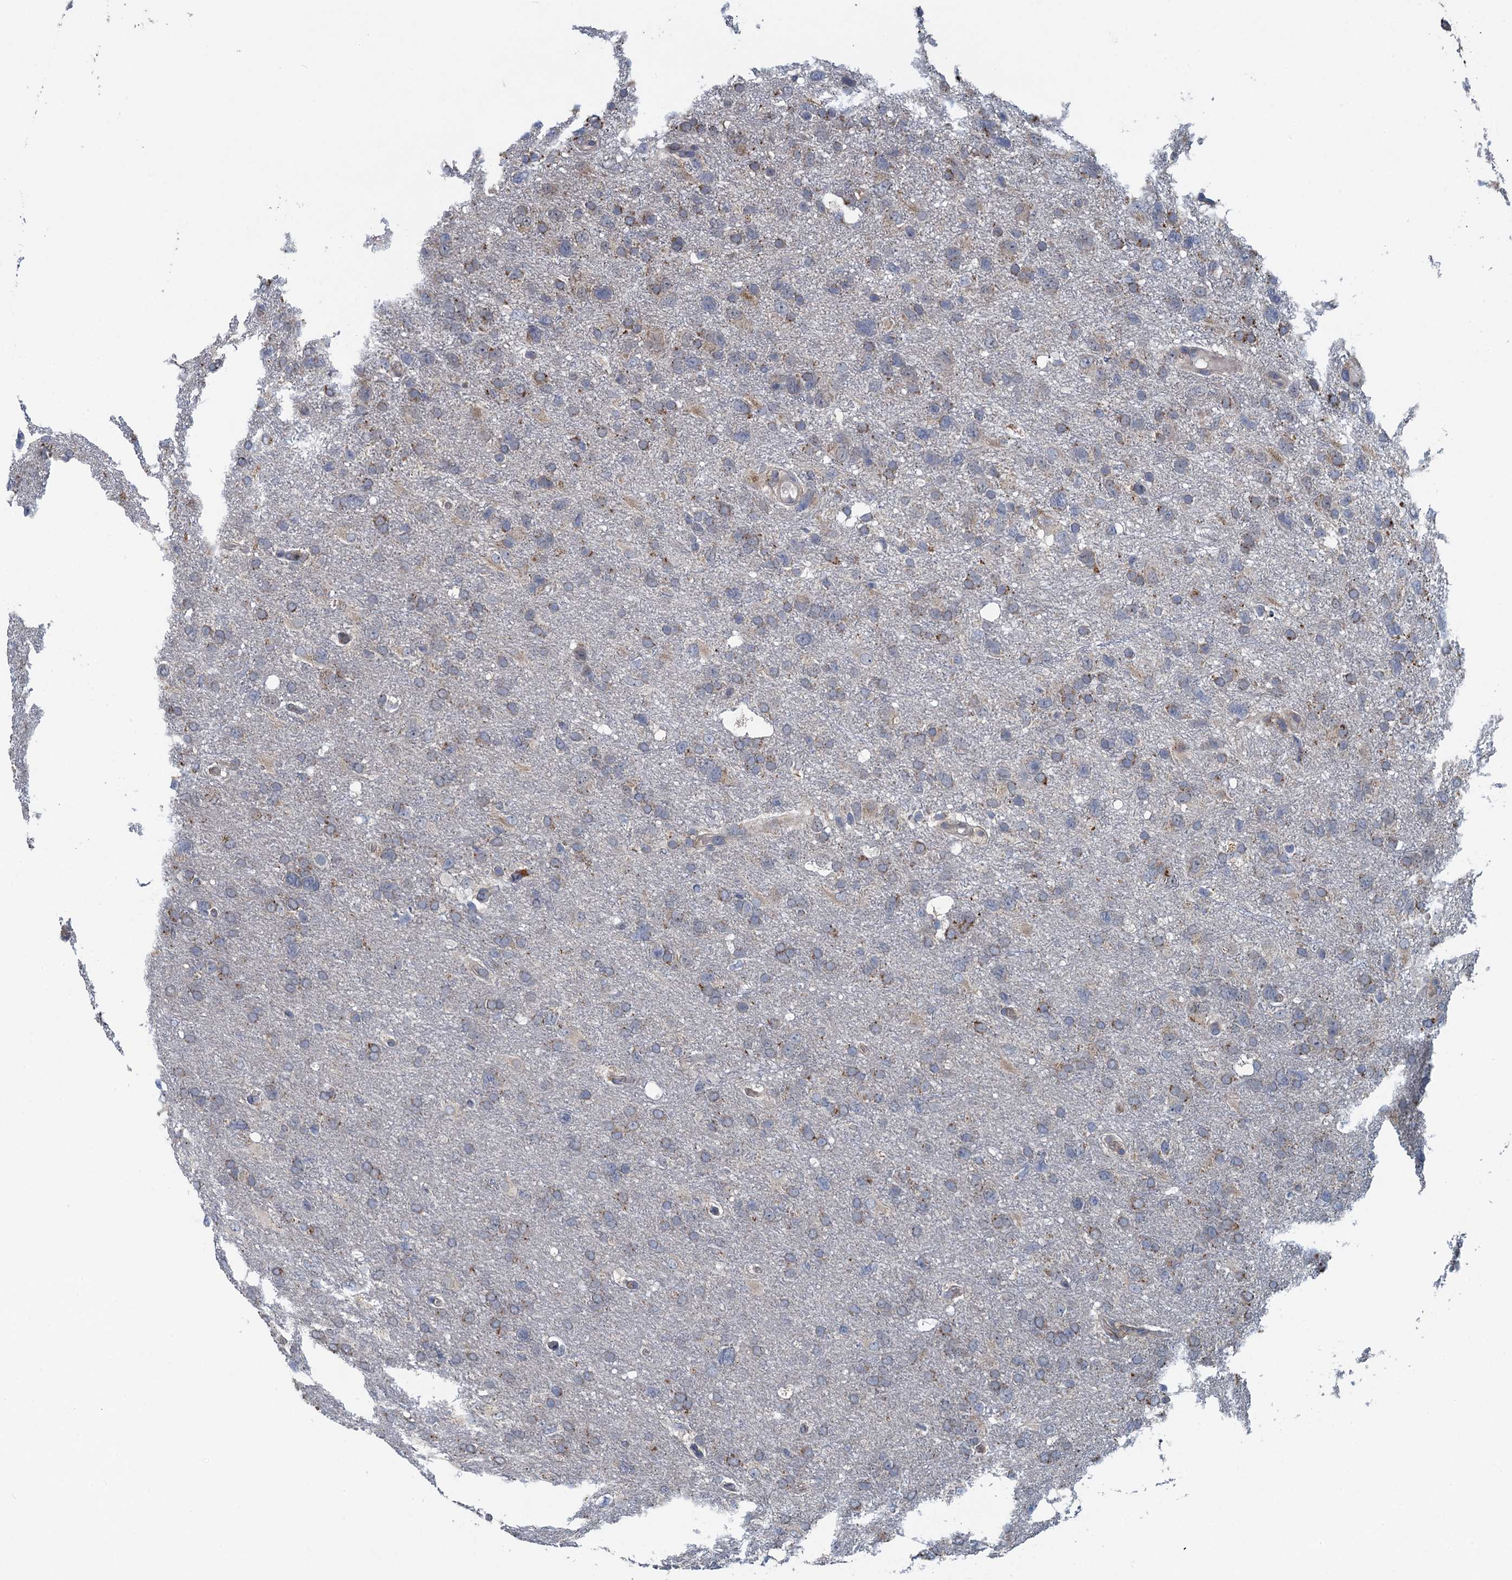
{"staining": {"intensity": "moderate", "quantity": "<25%", "location": "cytoplasmic/membranous"}, "tissue": "glioma", "cell_type": "Tumor cells", "image_type": "cancer", "snomed": [{"axis": "morphology", "description": "Glioma, malignant, High grade"}, {"axis": "topography", "description": "Brain"}], "caption": "Immunohistochemistry (IHC) histopathology image of neoplastic tissue: human malignant glioma (high-grade) stained using immunohistochemistry (IHC) demonstrates low levels of moderate protein expression localized specifically in the cytoplasmic/membranous of tumor cells, appearing as a cytoplasmic/membranous brown color.", "gene": "KBTBD8", "patient": {"sex": "male", "age": 61}}